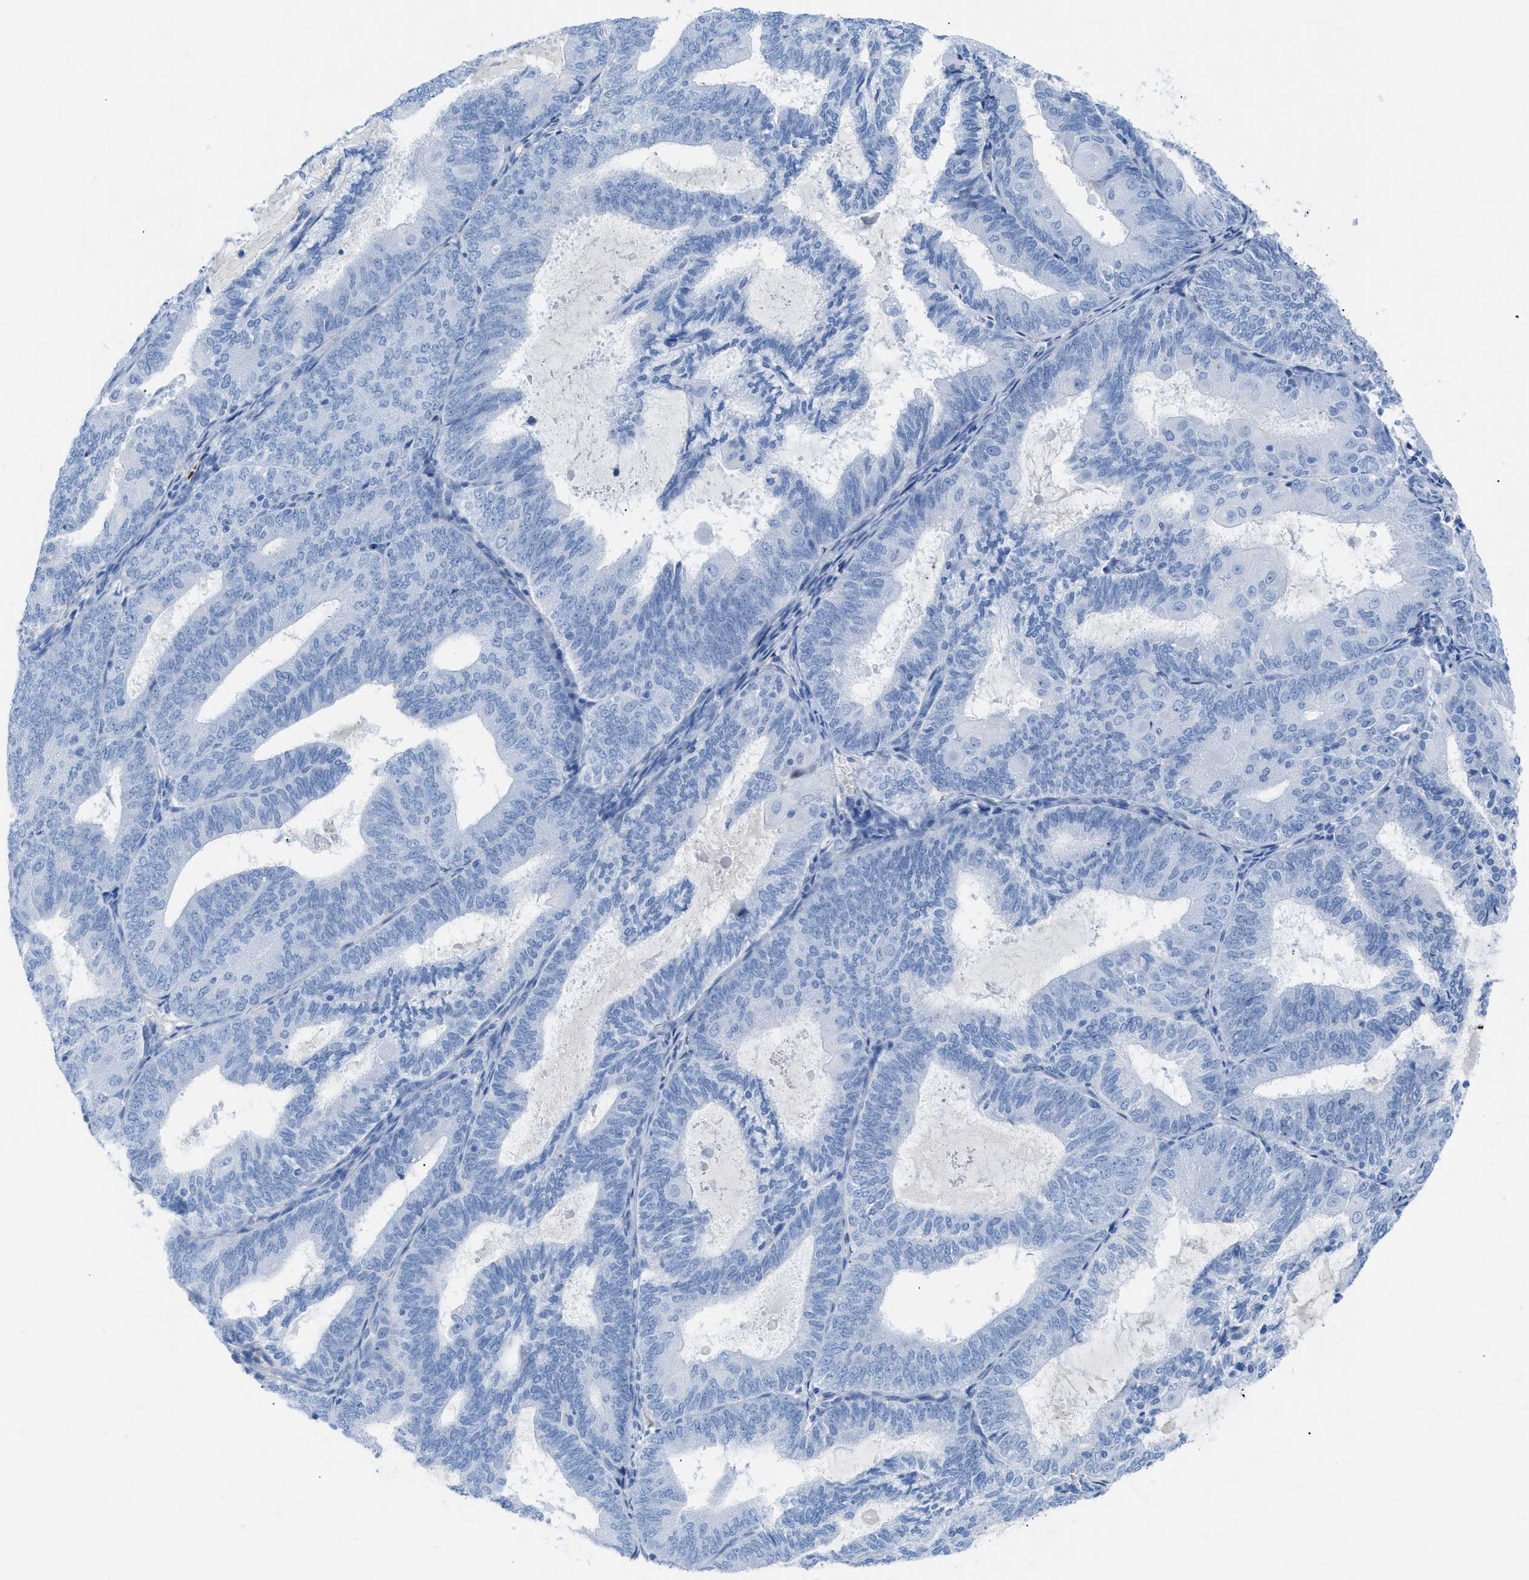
{"staining": {"intensity": "negative", "quantity": "none", "location": "none"}, "tissue": "endometrial cancer", "cell_type": "Tumor cells", "image_type": "cancer", "snomed": [{"axis": "morphology", "description": "Adenocarcinoma, NOS"}, {"axis": "topography", "description": "Endometrium"}], "caption": "Tumor cells show no significant expression in endometrial cancer (adenocarcinoma). (Stains: DAB (3,3'-diaminobenzidine) immunohistochemistry (IHC) with hematoxylin counter stain, Microscopy: brightfield microscopy at high magnification).", "gene": "TCL1A", "patient": {"sex": "female", "age": 81}}